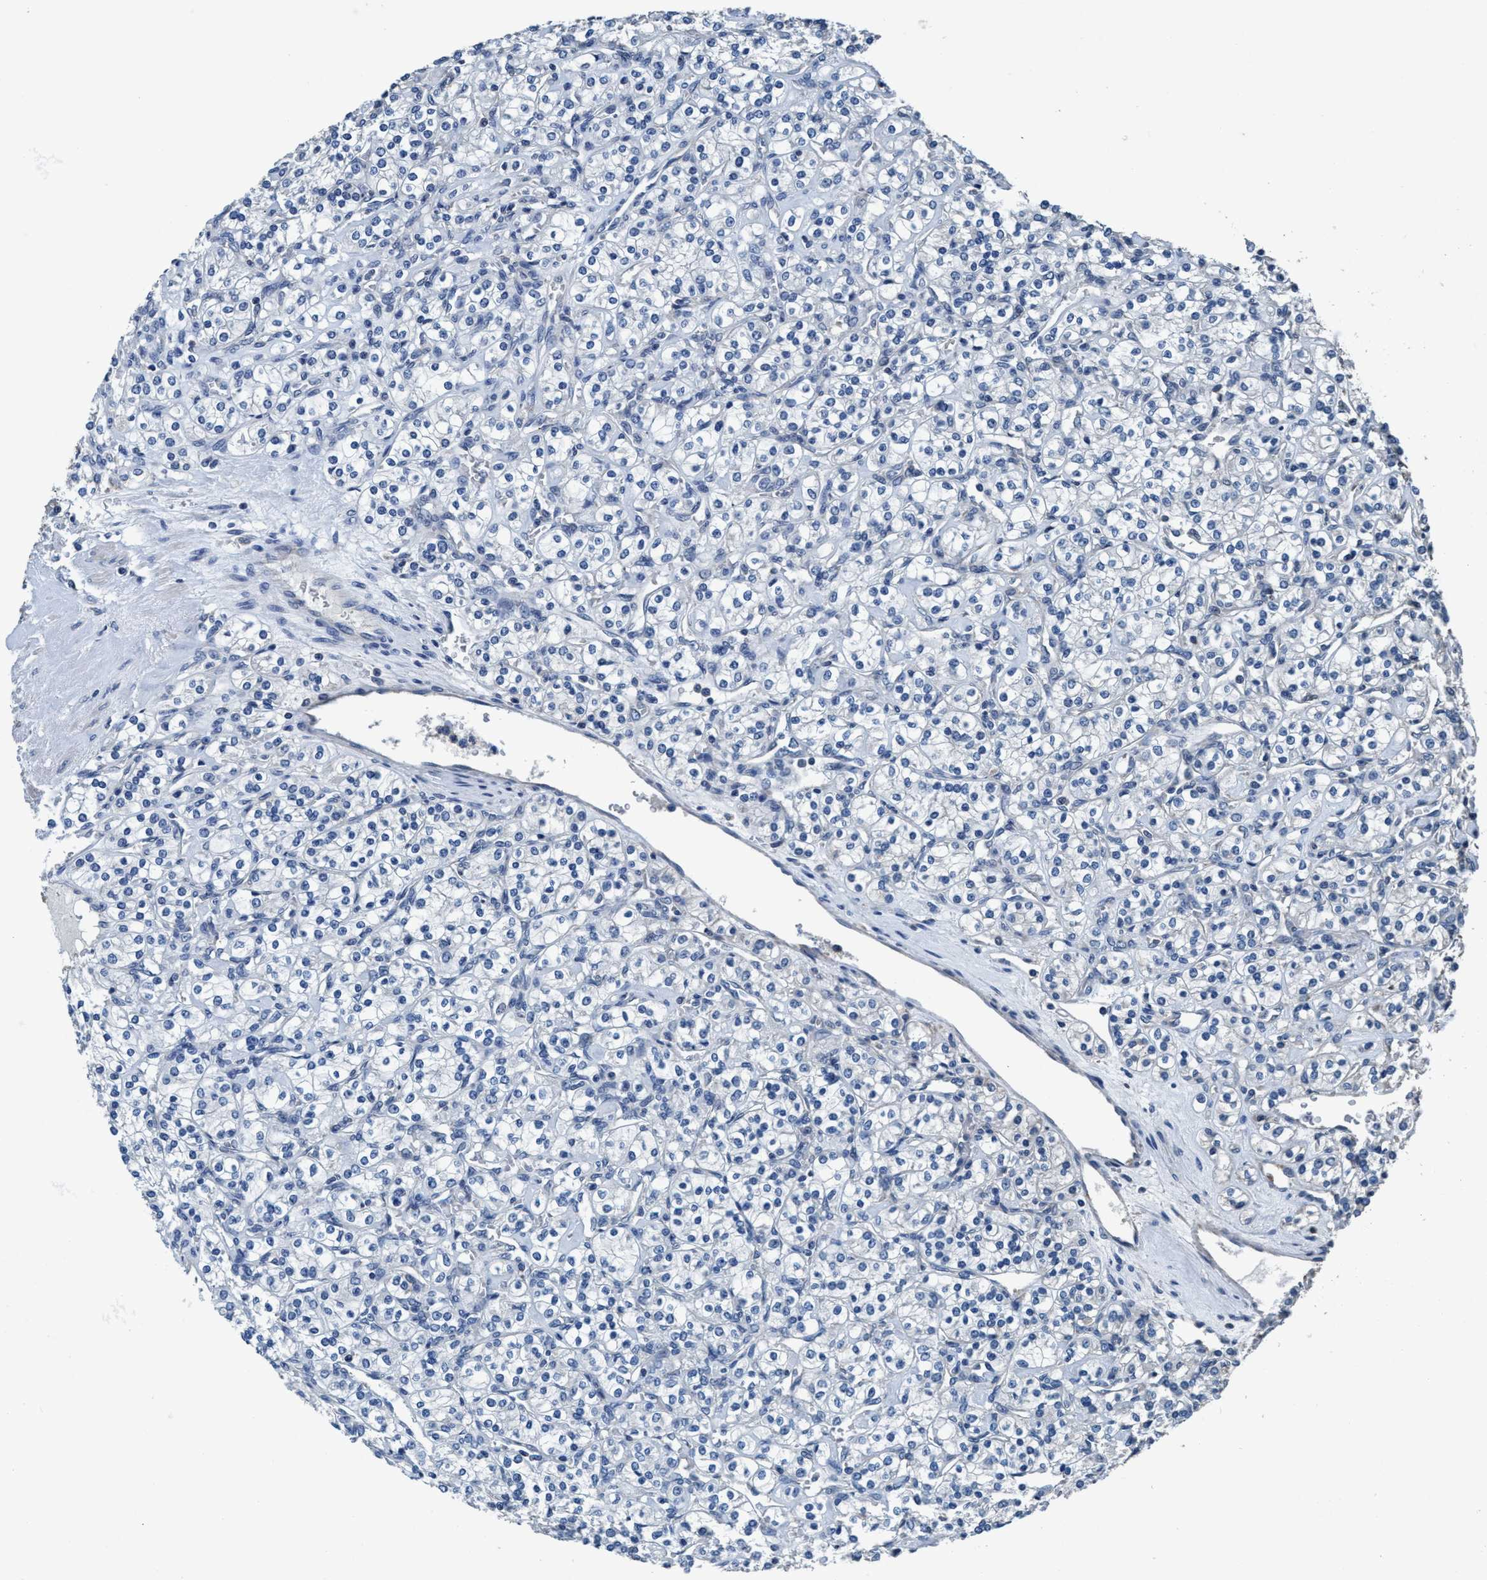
{"staining": {"intensity": "negative", "quantity": "none", "location": "none"}, "tissue": "renal cancer", "cell_type": "Tumor cells", "image_type": "cancer", "snomed": [{"axis": "morphology", "description": "Adenocarcinoma, NOS"}, {"axis": "topography", "description": "Kidney"}], "caption": "DAB immunohistochemical staining of adenocarcinoma (renal) displays no significant expression in tumor cells.", "gene": "ANKFN1", "patient": {"sex": "male", "age": 77}}